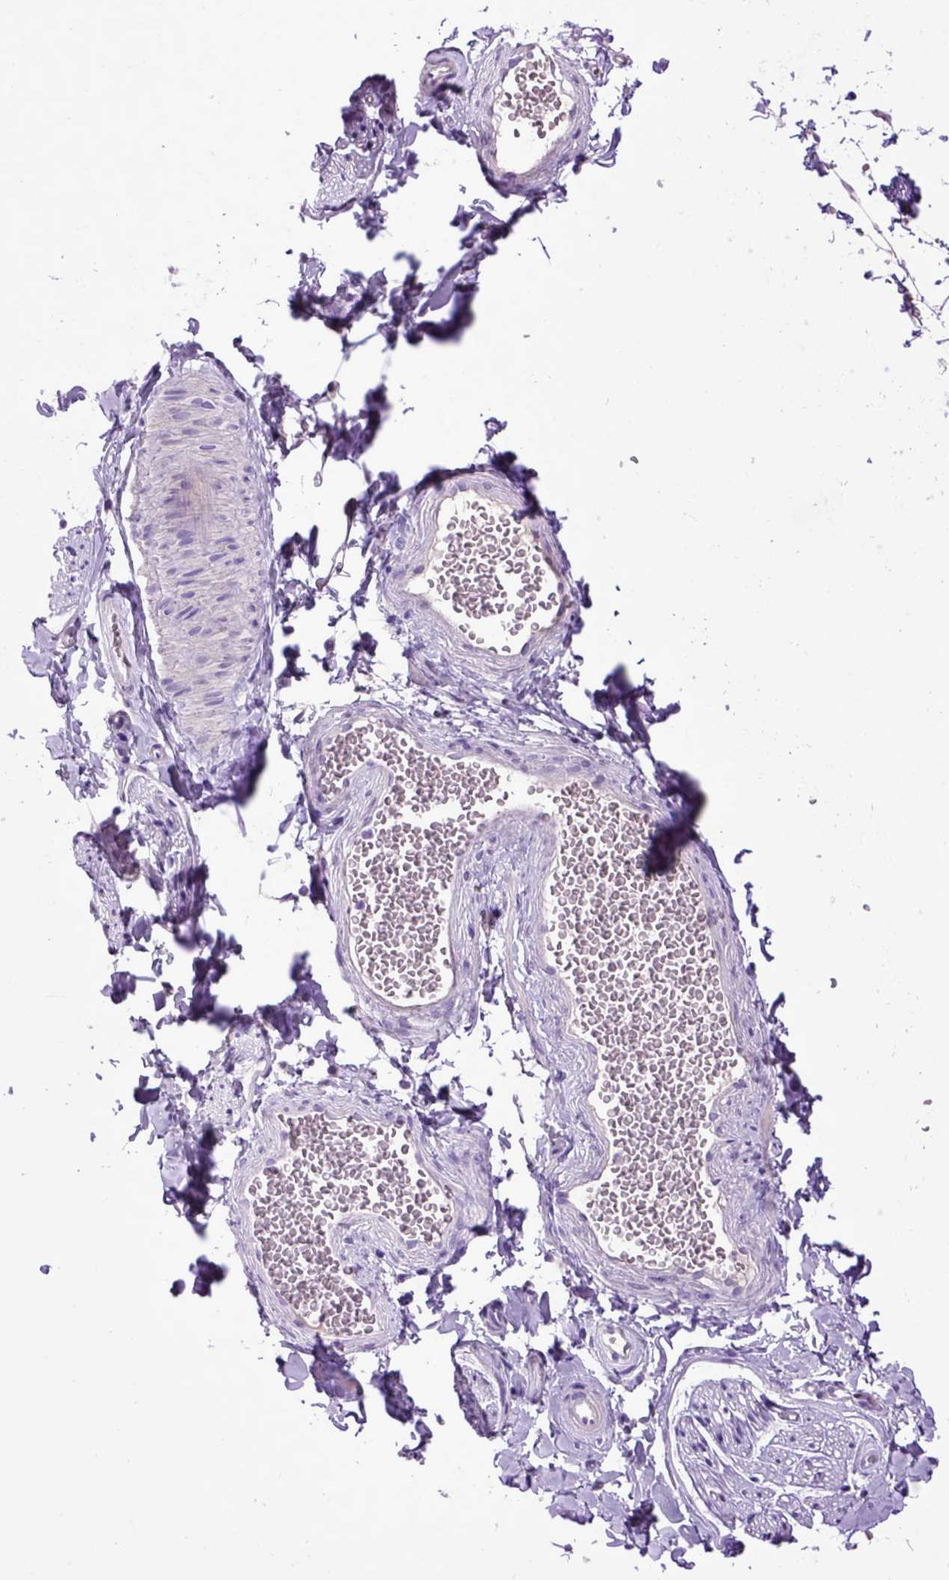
{"staining": {"intensity": "negative", "quantity": "none", "location": "none"}, "tissue": "adipose tissue", "cell_type": "Adipocytes", "image_type": "normal", "snomed": [{"axis": "morphology", "description": "Normal tissue, NOS"}, {"axis": "topography", "description": "Smooth muscle"}, {"axis": "topography", "description": "Peripheral nerve tissue"}], "caption": "Micrograph shows no significant protein expression in adipocytes of normal adipose tissue. The staining is performed using DAB brown chromogen with nuclei counter-stained in using hematoxylin.", "gene": "CDH1", "patient": {"sex": "male", "age": 22}}